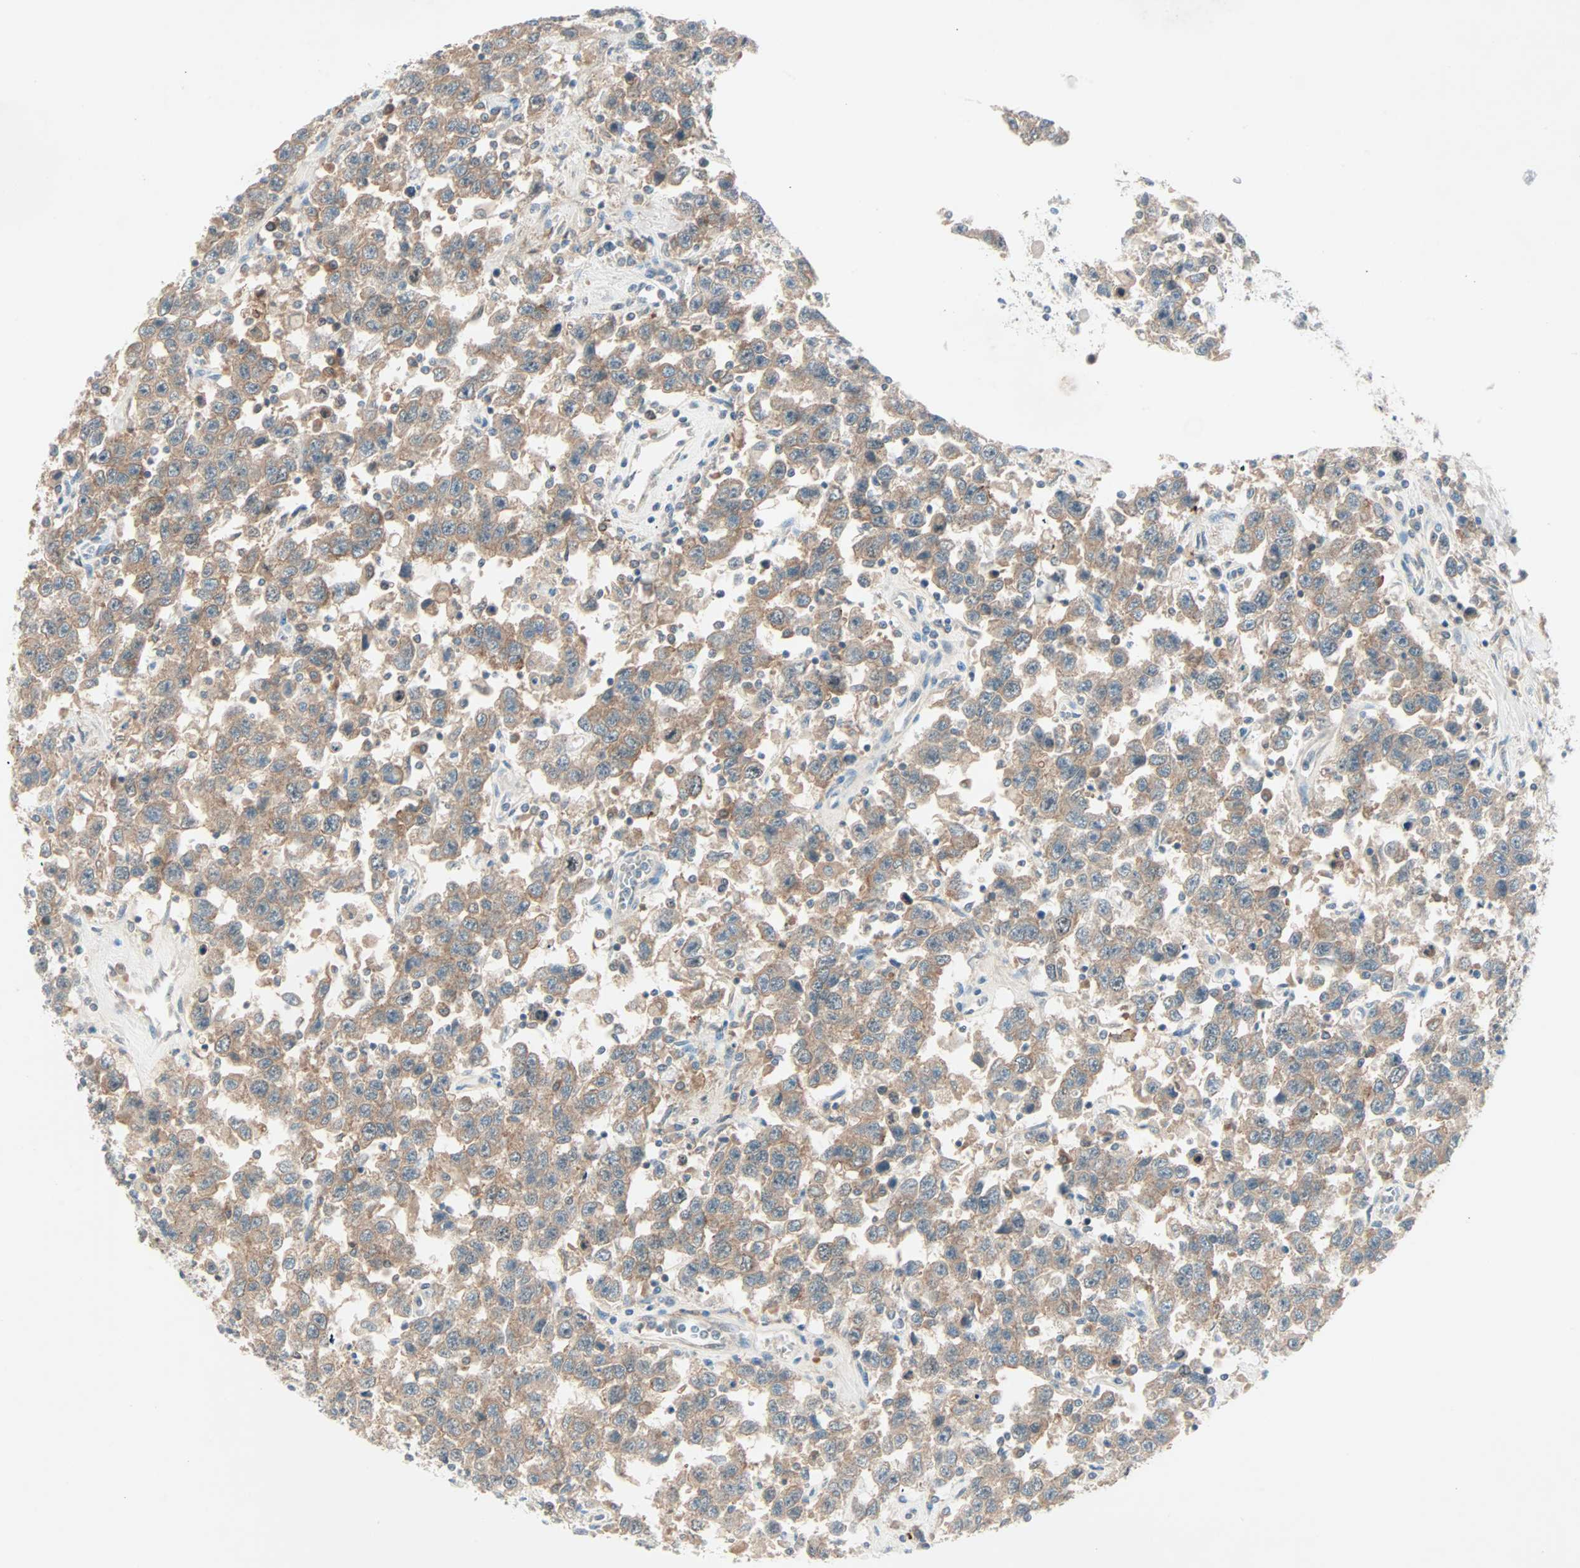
{"staining": {"intensity": "weak", "quantity": ">75%", "location": "cytoplasmic/membranous"}, "tissue": "testis cancer", "cell_type": "Tumor cells", "image_type": "cancer", "snomed": [{"axis": "morphology", "description": "Seminoma, NOS"}, {"axis": "topography", "description": "Testis"}], "caption": "Testis cancer (seminoma) stained with immunohistochemistry (IHC) shows weak cytoplasmic/membranous staining in about >75% of tumor cells. The protein of interest is shown in brown color, while the nuclei are stained blue.", "gene": "SMIM8", "patient": {"sex": "male", "age": 41}}